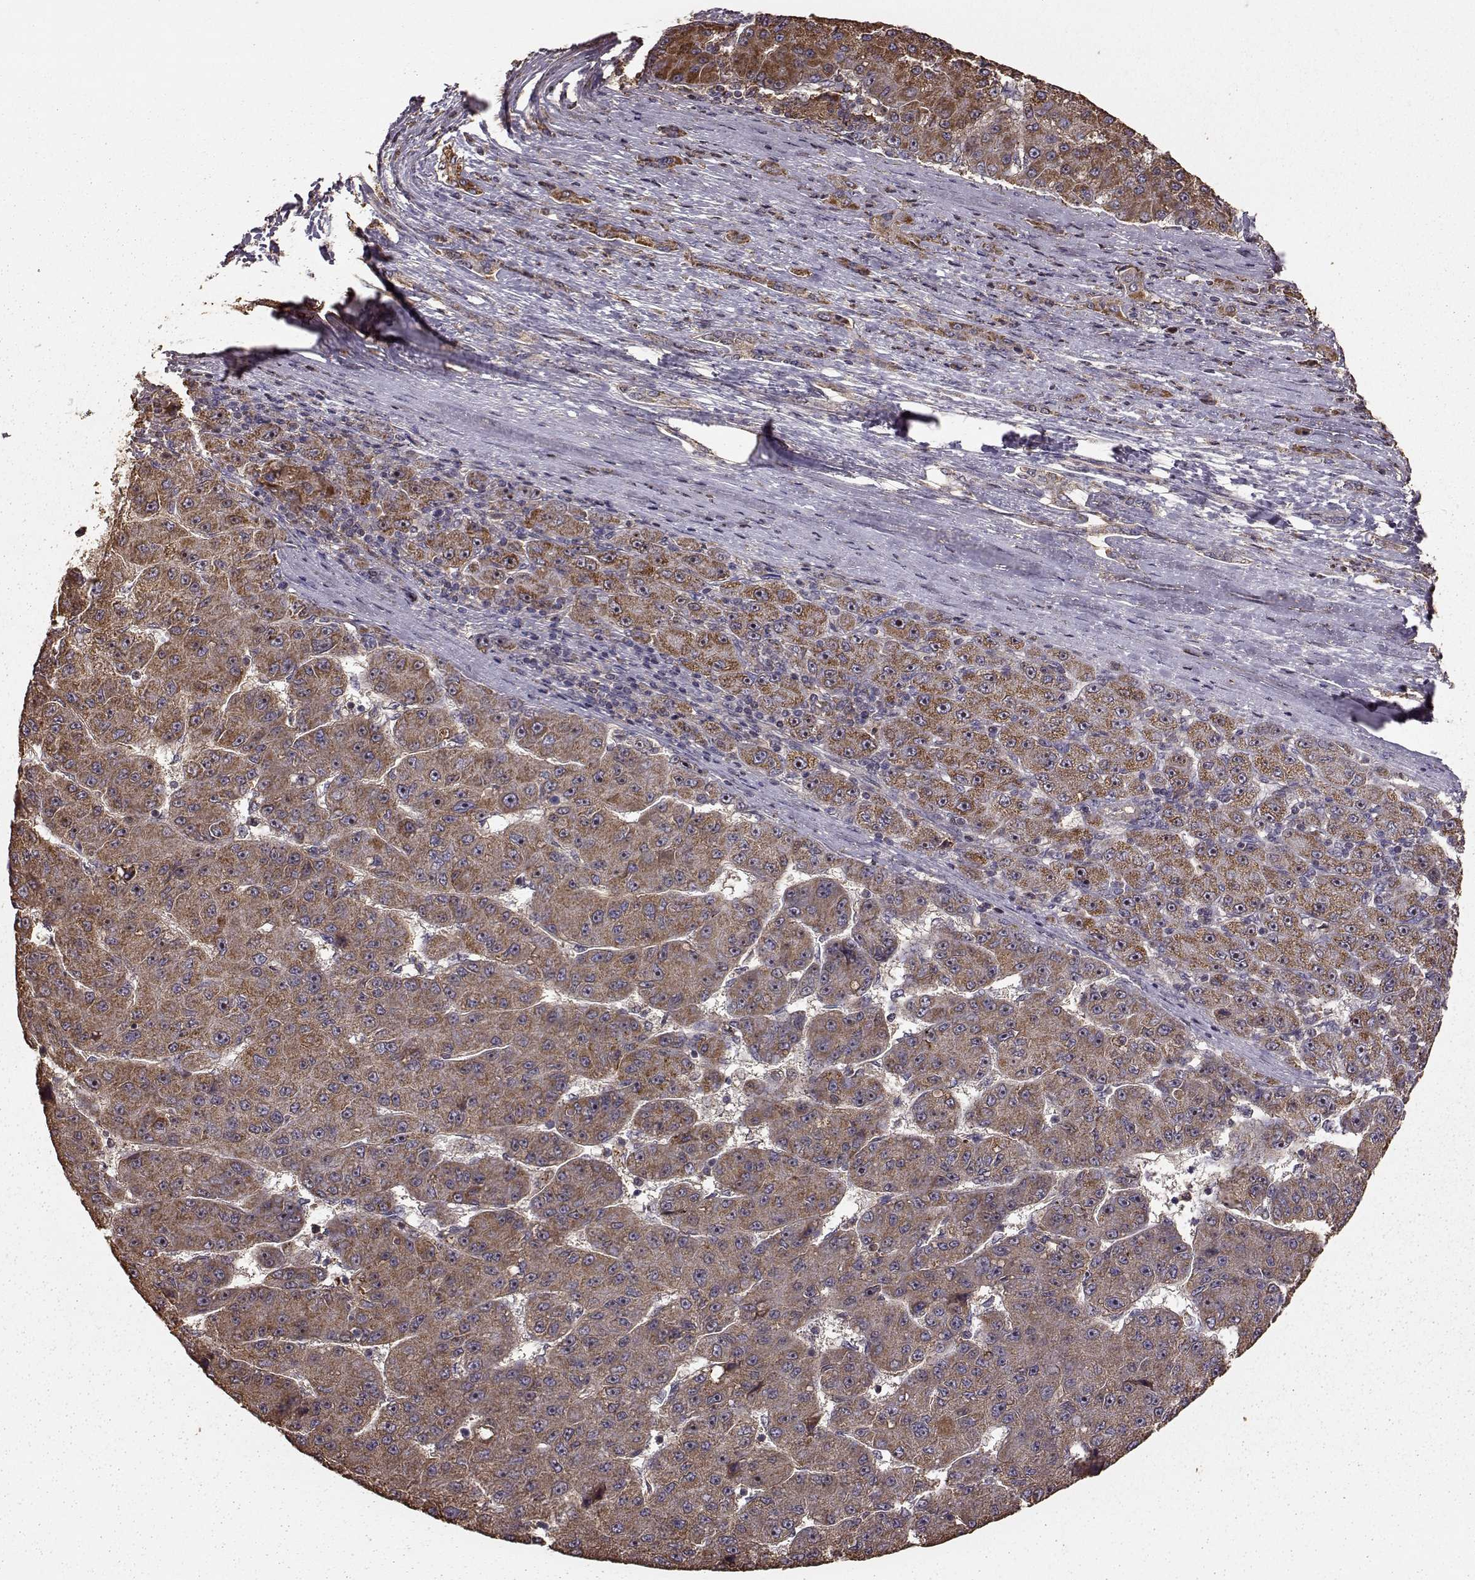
{"staining": {"intensity": "moderate", "quantity": ">75%", "location": "cytoplasmic/membranous"}, "tissue": "liver cancer", "cell_type": "Tumor cells", "image_type": "cancer", "snomed": [{"axis": "morphology", "description": "Carcinoma, Hepatocellular, NOS"}, {"axis": "topography", "description": "Liver"}], "caption": "A micrograph showing moderate cytoplasmic/membranous expression in about >75% of tumor cells in liver hepatocellular carcinoma, as visualized by brown immunohistochemical staining.", "gene": "PTGES2", "patient": {"sex": "male", "age": 67}}